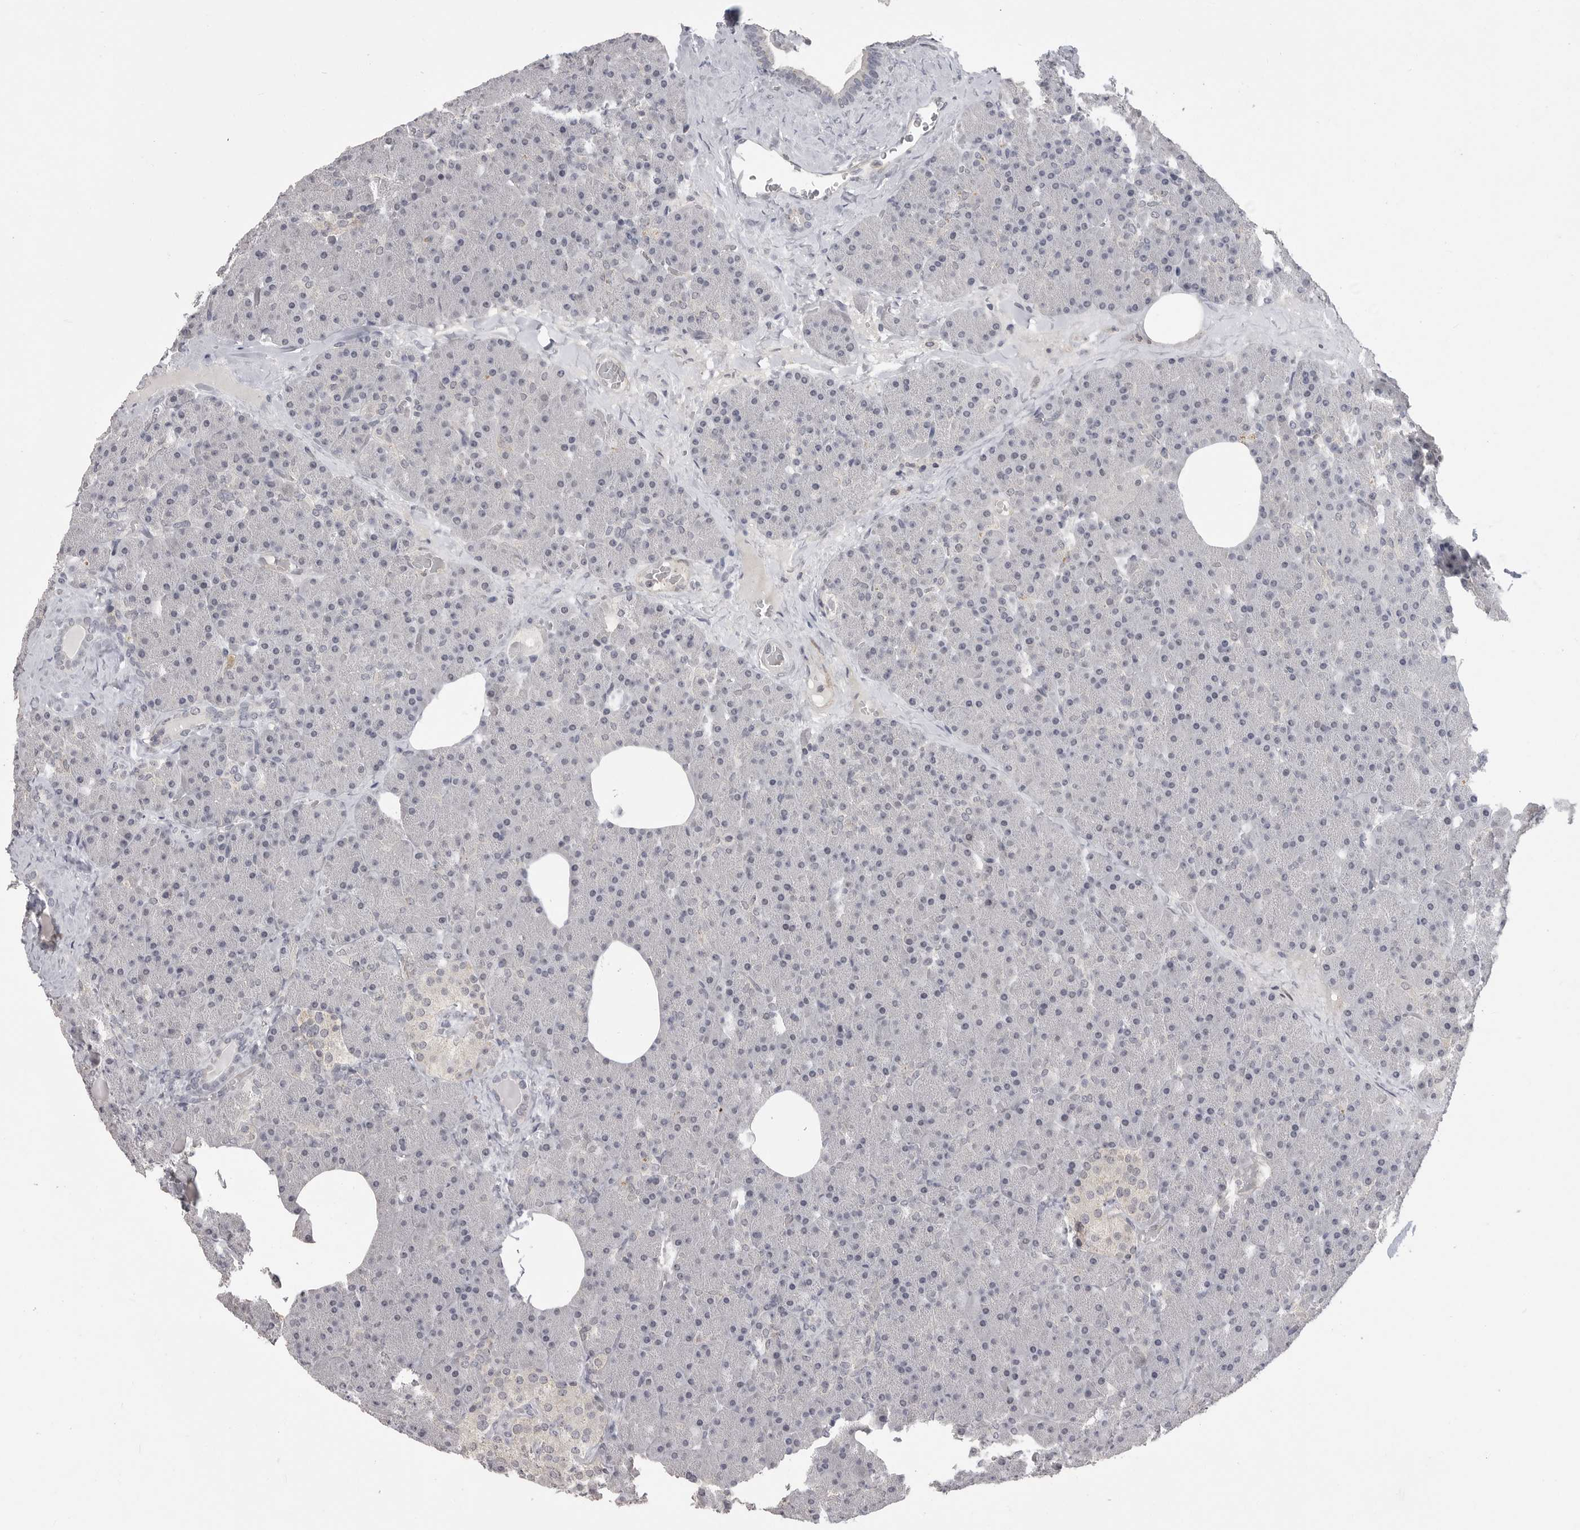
{"staining": {"intensity": "negative", "quantity": "none", "location": "none"}, "tissue": "pancreas", "cell_type": "Exocrine glandular cells", "image_type": "normal", "snomed": [{"axis": "morphology", "description": "Normal tissue, NOS"}, {"axis": "morphology", "description": "Carcinoid, malignant, NOS"}, {"axis": "topography", "description": "Pancreas"}], "caption": "This is a histopathology image of immunohistochemistry (IHC) staining of benign pancreas, which shows no staining in exocrine glandular cells.", "gene": "PLEKHF1", "patient": {"sex": "female", "age": 35}}